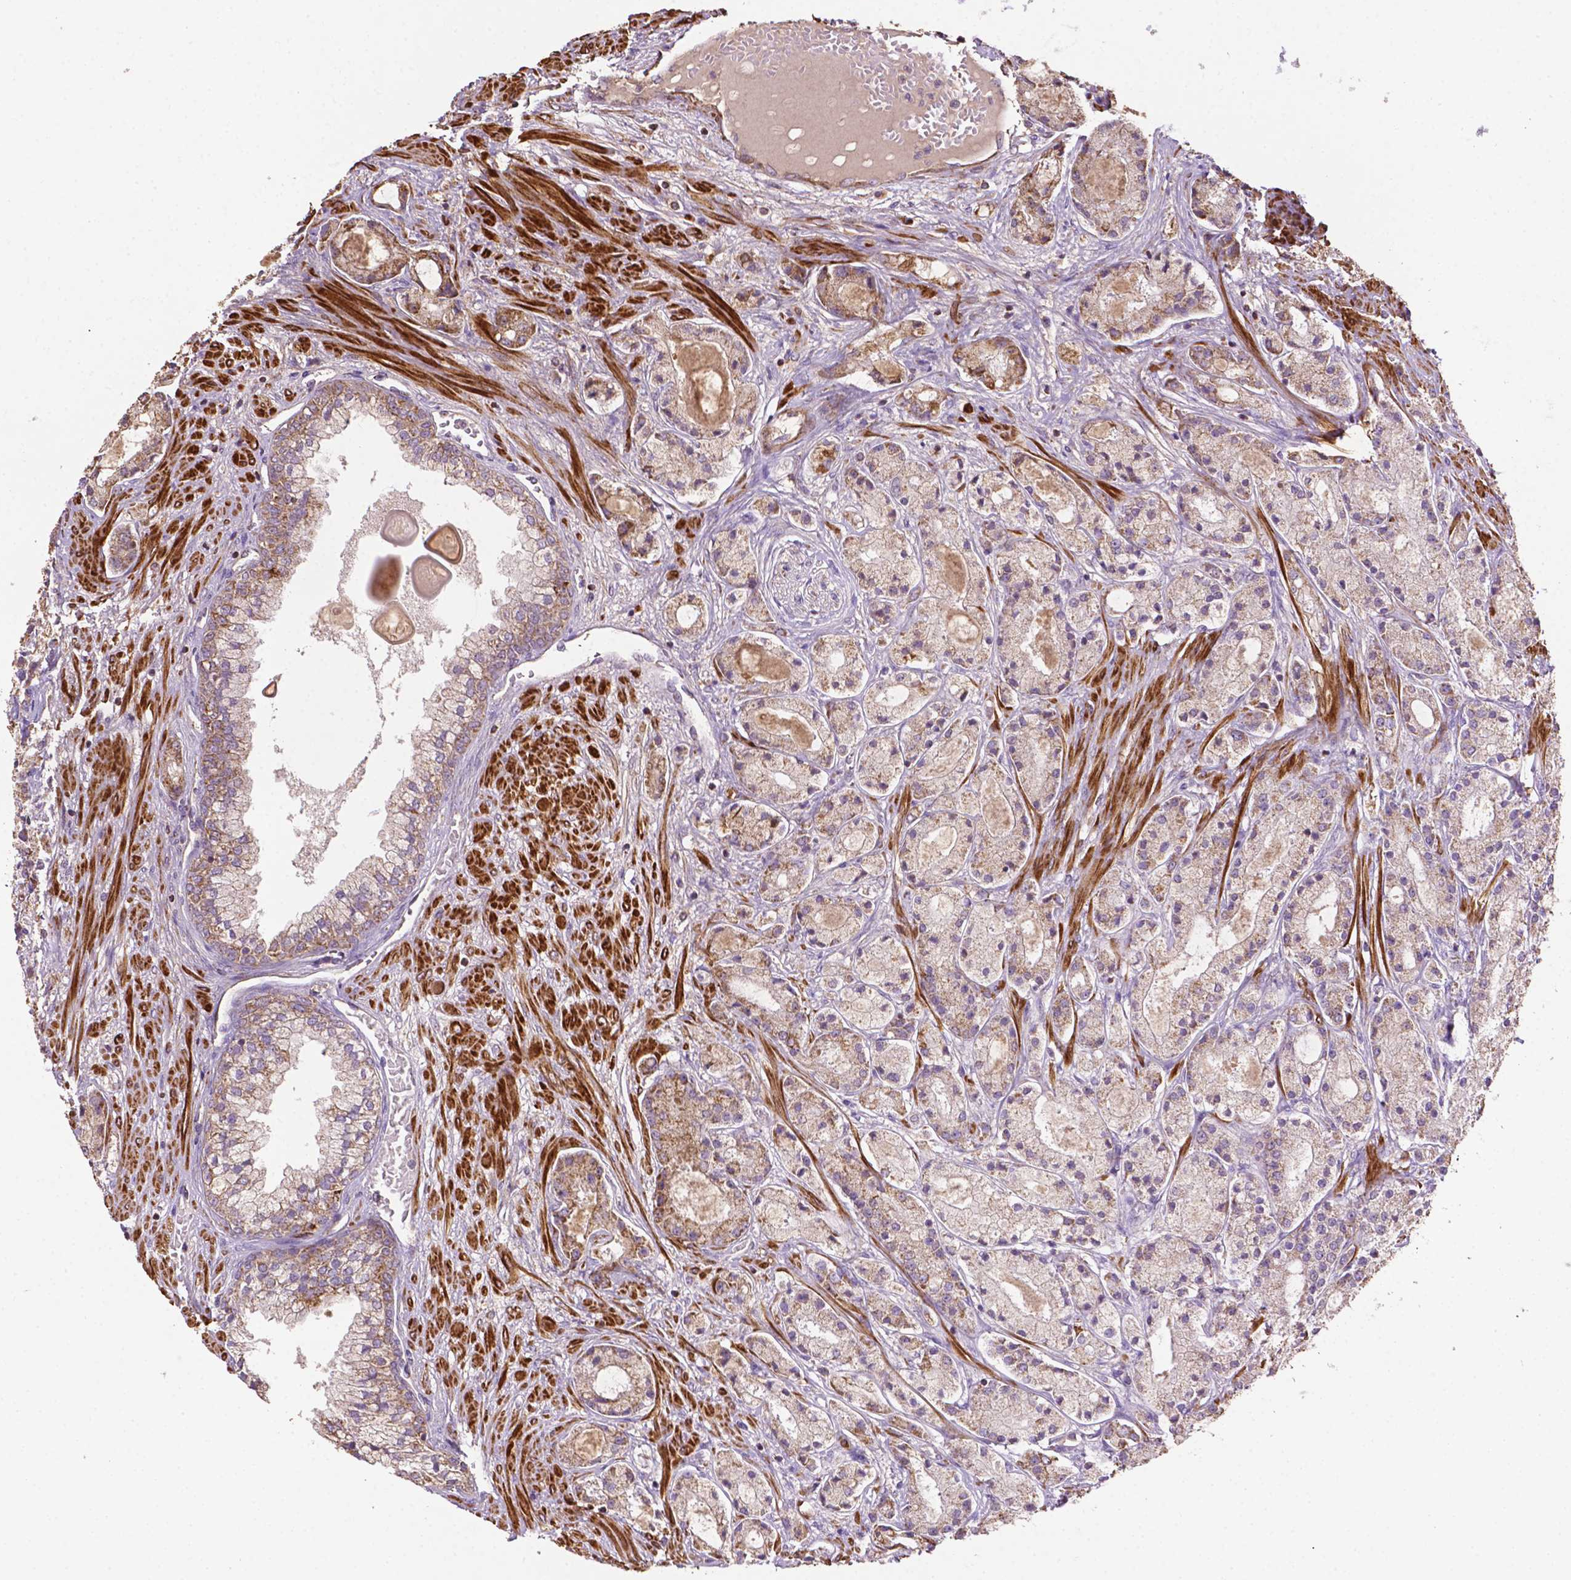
{"staining": {"intensity": "weak", "quantity": "<25%", "location": "cytoplasmic/membranous"}, "tissue": "prostate cancer", "cell_type": "Tumor cells", "image_type": "cancer", "snomed": [{"axis": "morphology", "description": "Adenocarcinoma, High grade"}, {"axis": "topography", "description": "Prostate"}], "caption": "Immunohistochemistry micrograph of neoplastic tissue: prostate adenocarcinoma (high-grade) stained with DAB displays no significant protein expression in tumor cells.", "gene": "LRR1", "patient": {"sex": "male", "age": 67}}